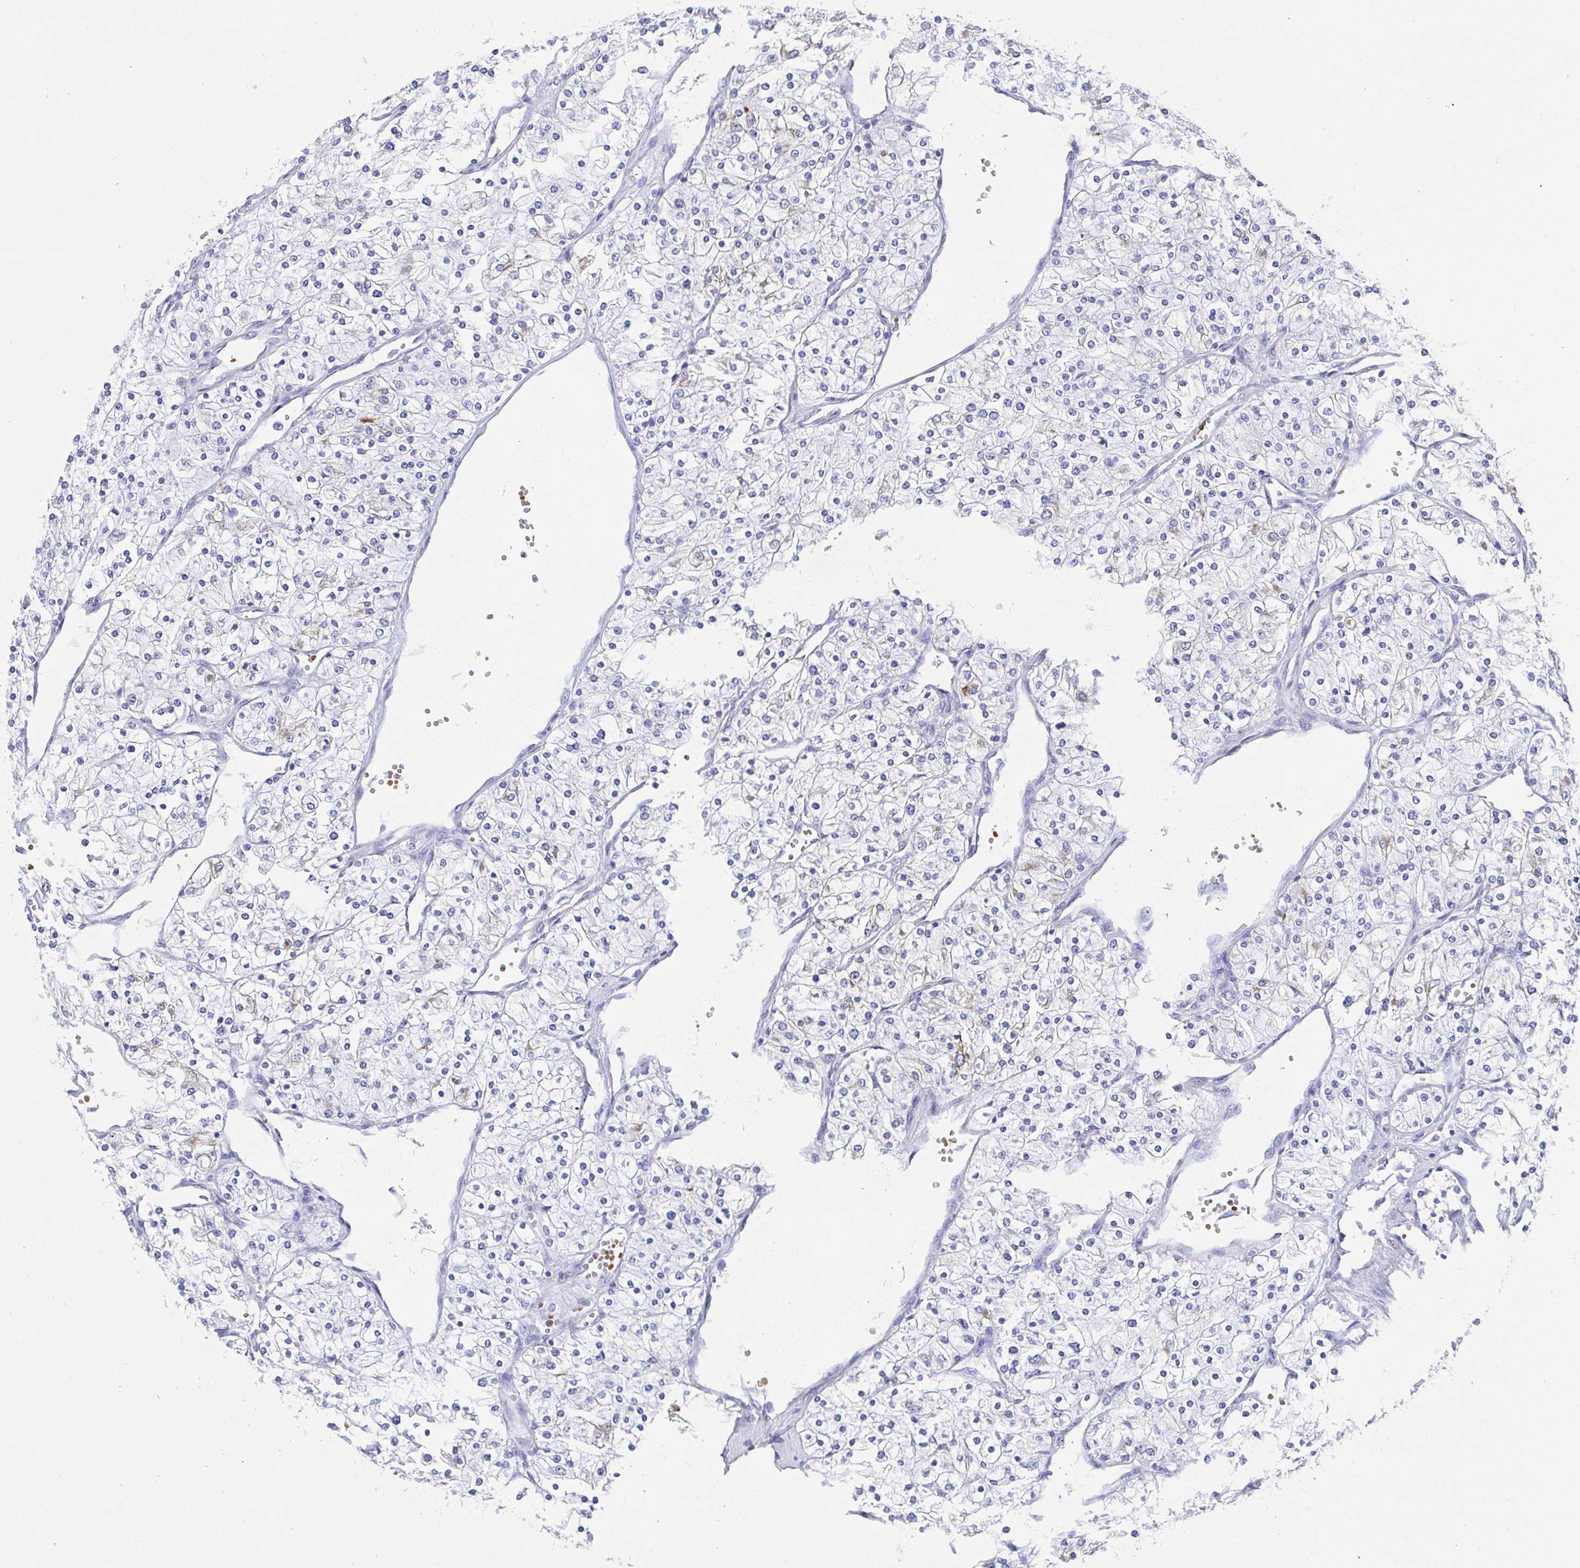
{"staining": {"intensity": "negative", "quantity": "none", "location": "none"}, "tissue": "renal cancer", "cell_type": "Tumor cells", "image_type": "cancer", "snomed": [{"axis": "morphology", "description": "Adenocarcinoma, NOS"}, {"axis": "topography", "description": "Kidney"}], "caption": "IHC micrograph of neoplastic tissue: renal cancer stained with DAB (3,3'-diaminobenzidine) demonstrates no significant protein positivity in tumor cells.", "gene": "CLDN8", "patient": {"sex": "male", "age": 80}}